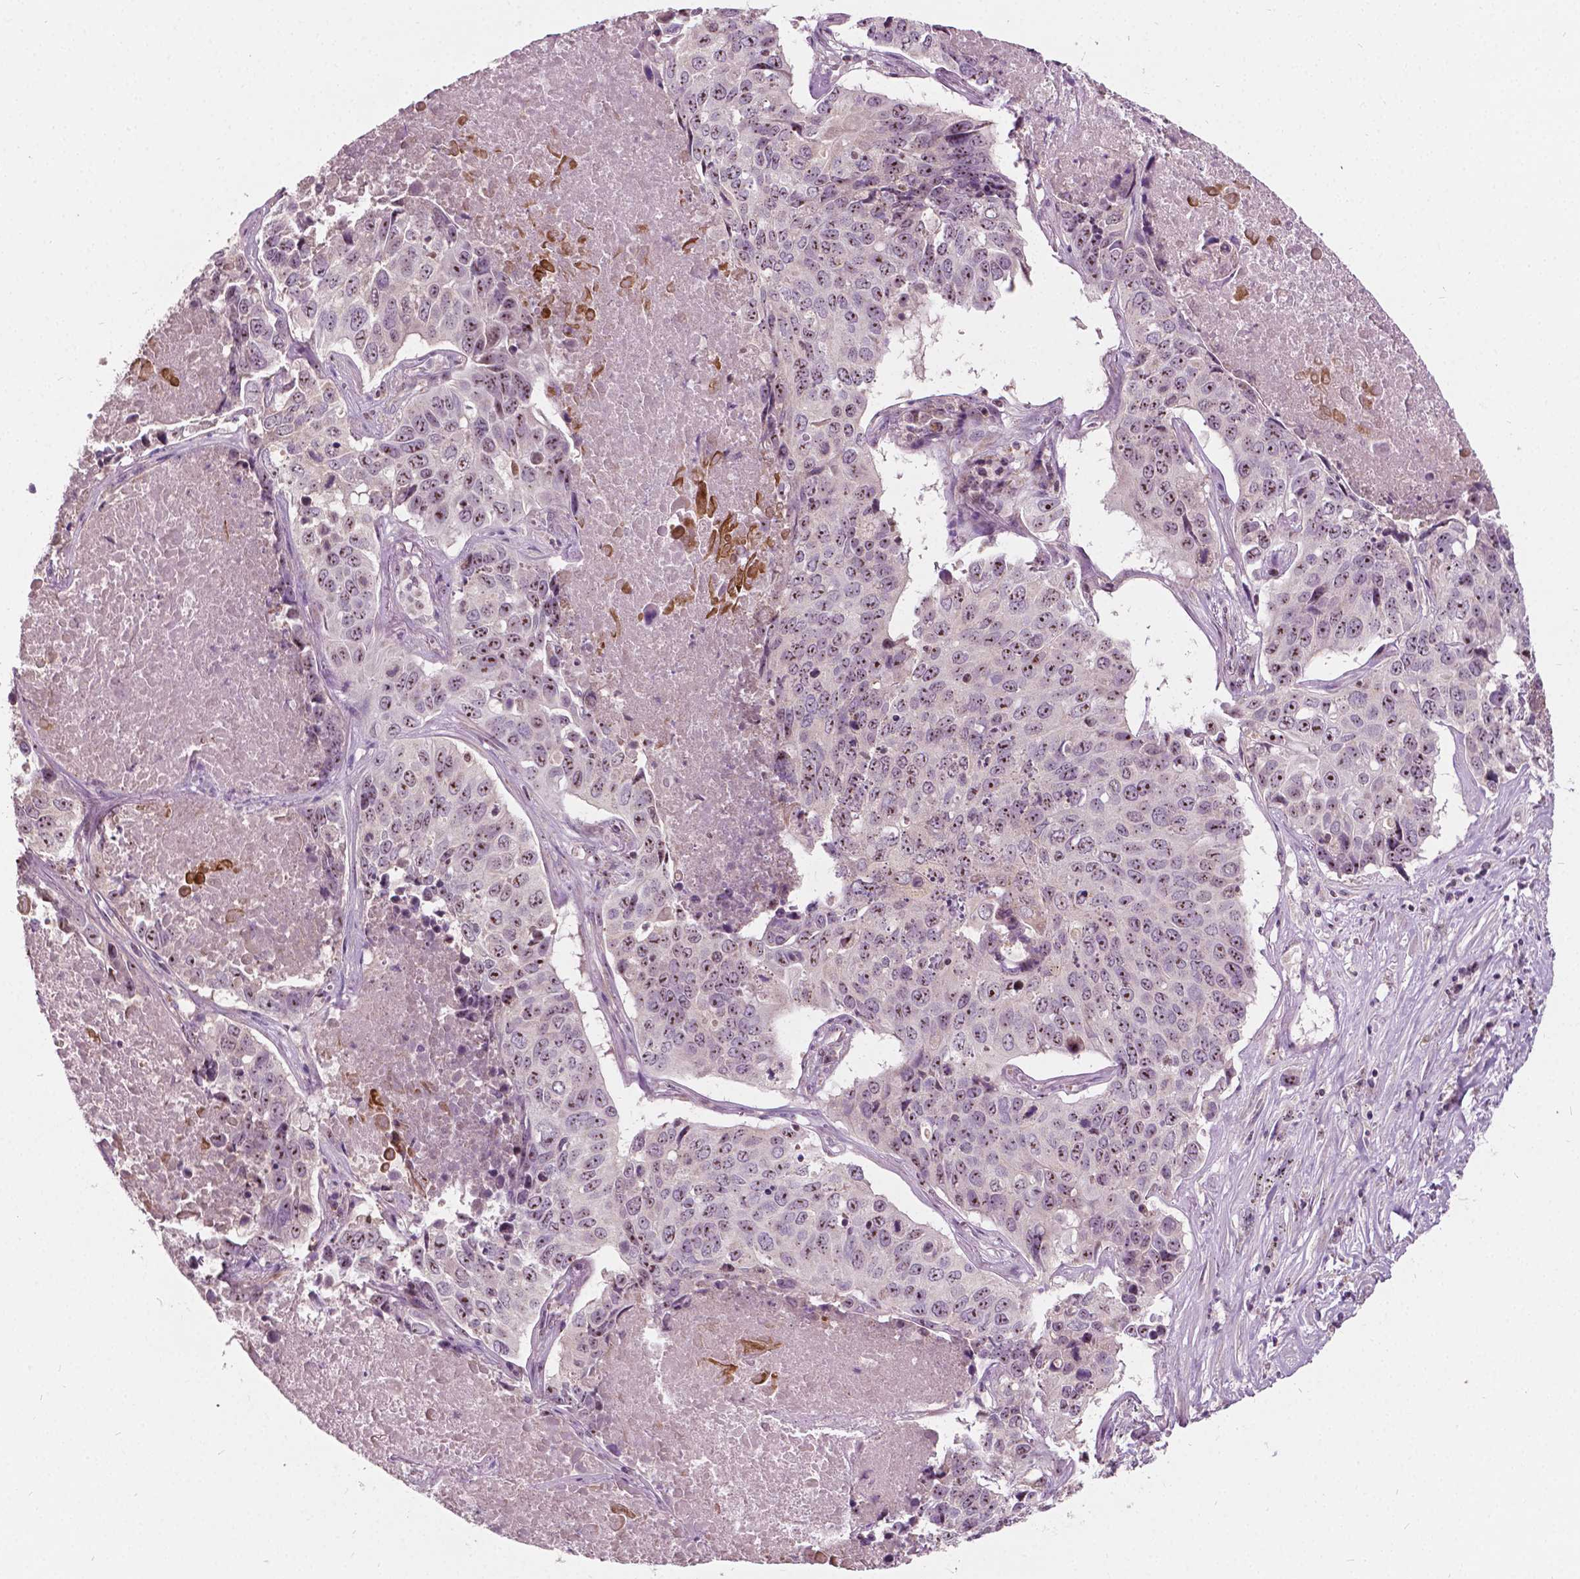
{"staining": {"intensity": "moderate", "quantity": ">75%", "location": "nuclear"}, "tissue": "lung cancer", "cell_type": "Tumor cells", "image_type": "cancer", "snomed": [{"axis": "morphology", "description": "Normal tissue, NOS"}, {"axis": "morphology", "description": "Squamous cell carcinoma, NOS"}, {"axis": "topography", "description": "Bronchus"}, {"axis": "topography", "description": "Lung"}], "caption": "This image demonstrates immunohistochemistry (IHC) staining of human lung cancer, with medium moderate nuclear staining in approximately >75% of tumor cells.", "gene": "ODF3L2", "patient": {"sex": "male", "age": 64}}